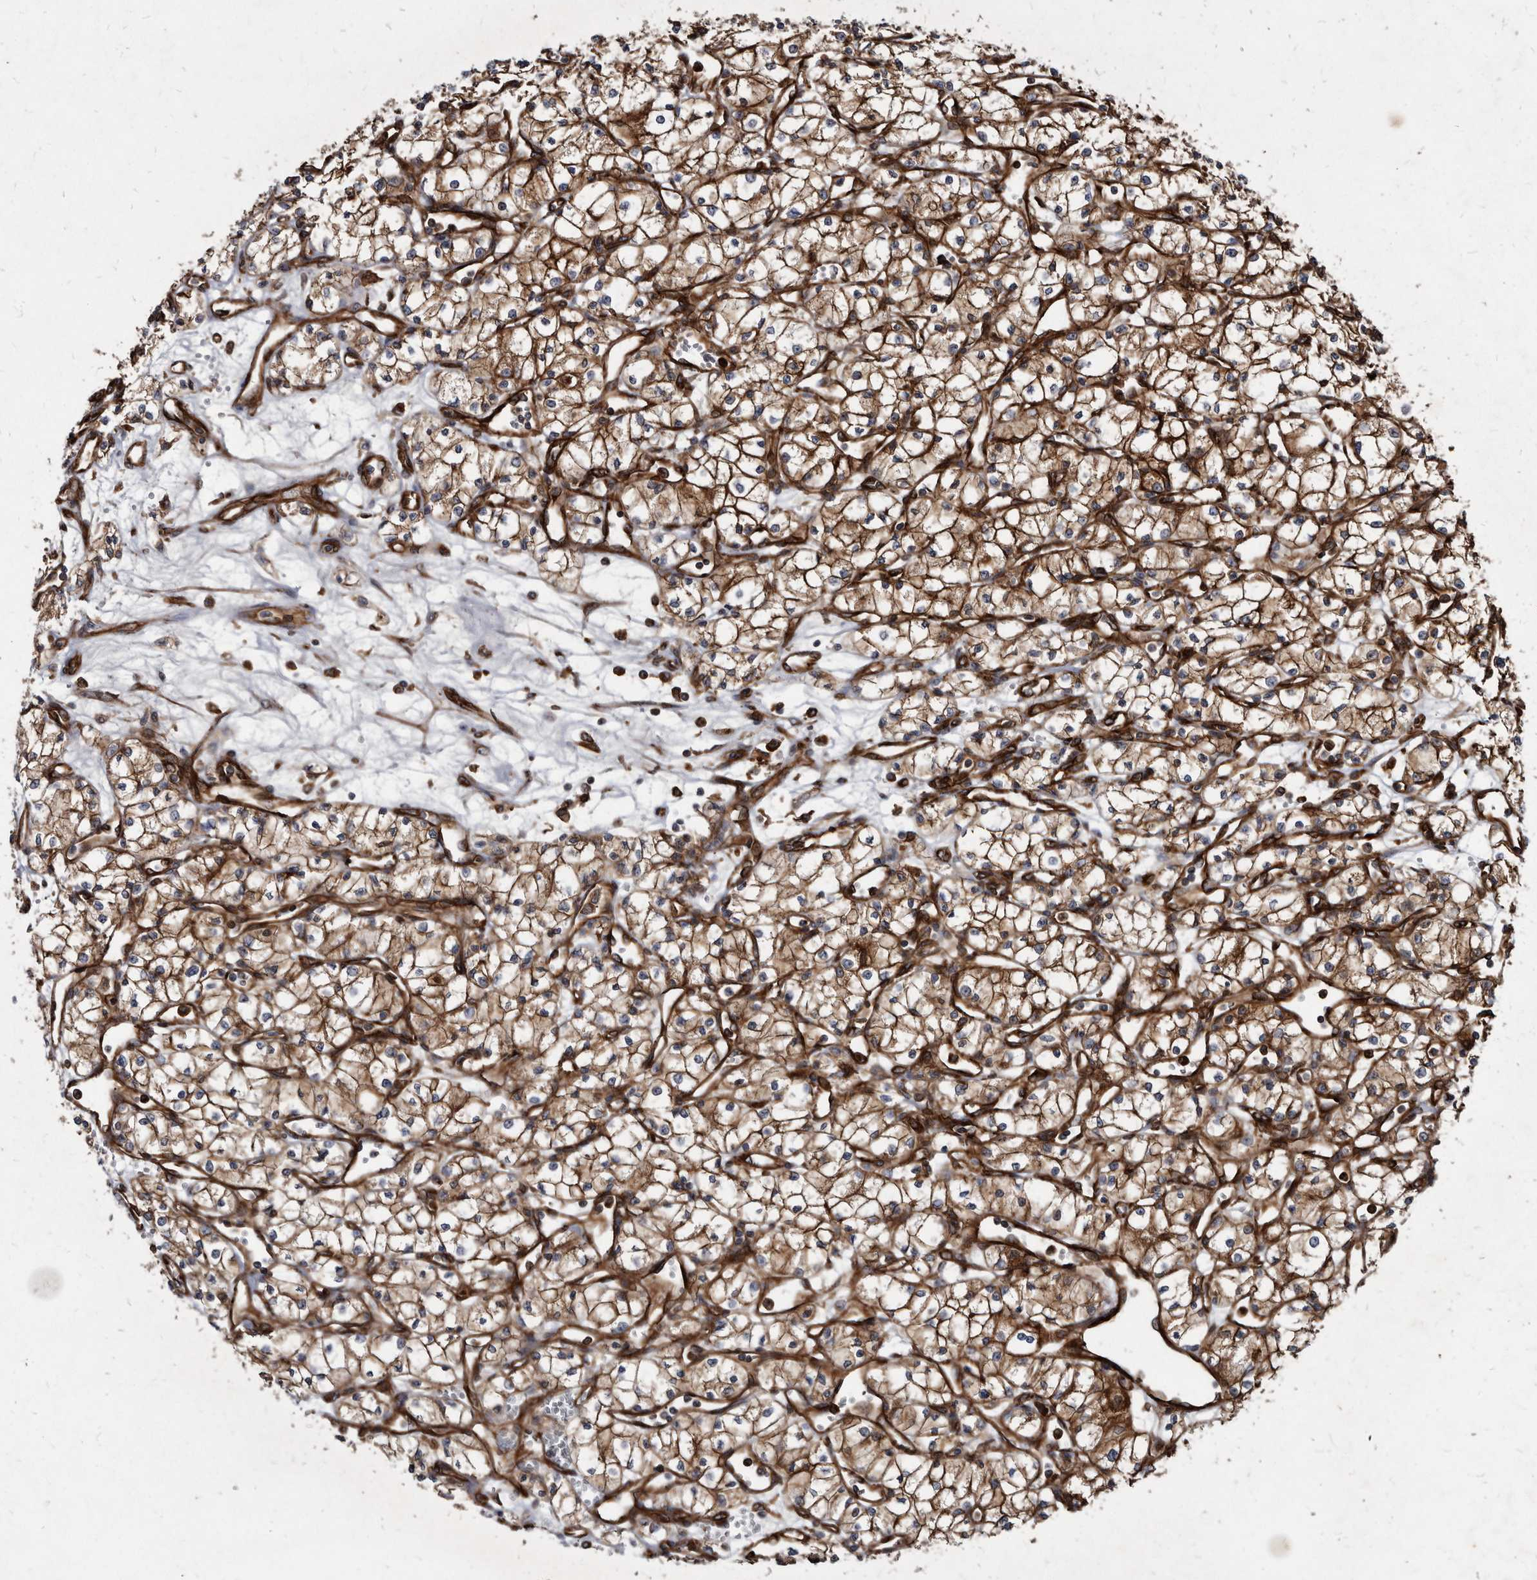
{"staining": {"intensity": "strong", "quantity": ">75%", "location": "cytoplasmic/membranous"}, "tissue": "renal cancer", "cell_type": "Tumor cells", "image_type": "cancer", "snomed": [{"axis": "morphology", "description": "Adenocarcinoma, NOS"}, {"axis": "topography", "description": "Kidney"}], "caption": "Tumor cells show strong cytoplasmic/membranous expression in approximately >75% of cells in adenocarcinoma (renal). (DAB (3,3'-diaminobenzidine) IHC with brightfield microscopy, high magnification).", "gene": "KCTD20", "patient": {"sex": "male", "age": 59}}